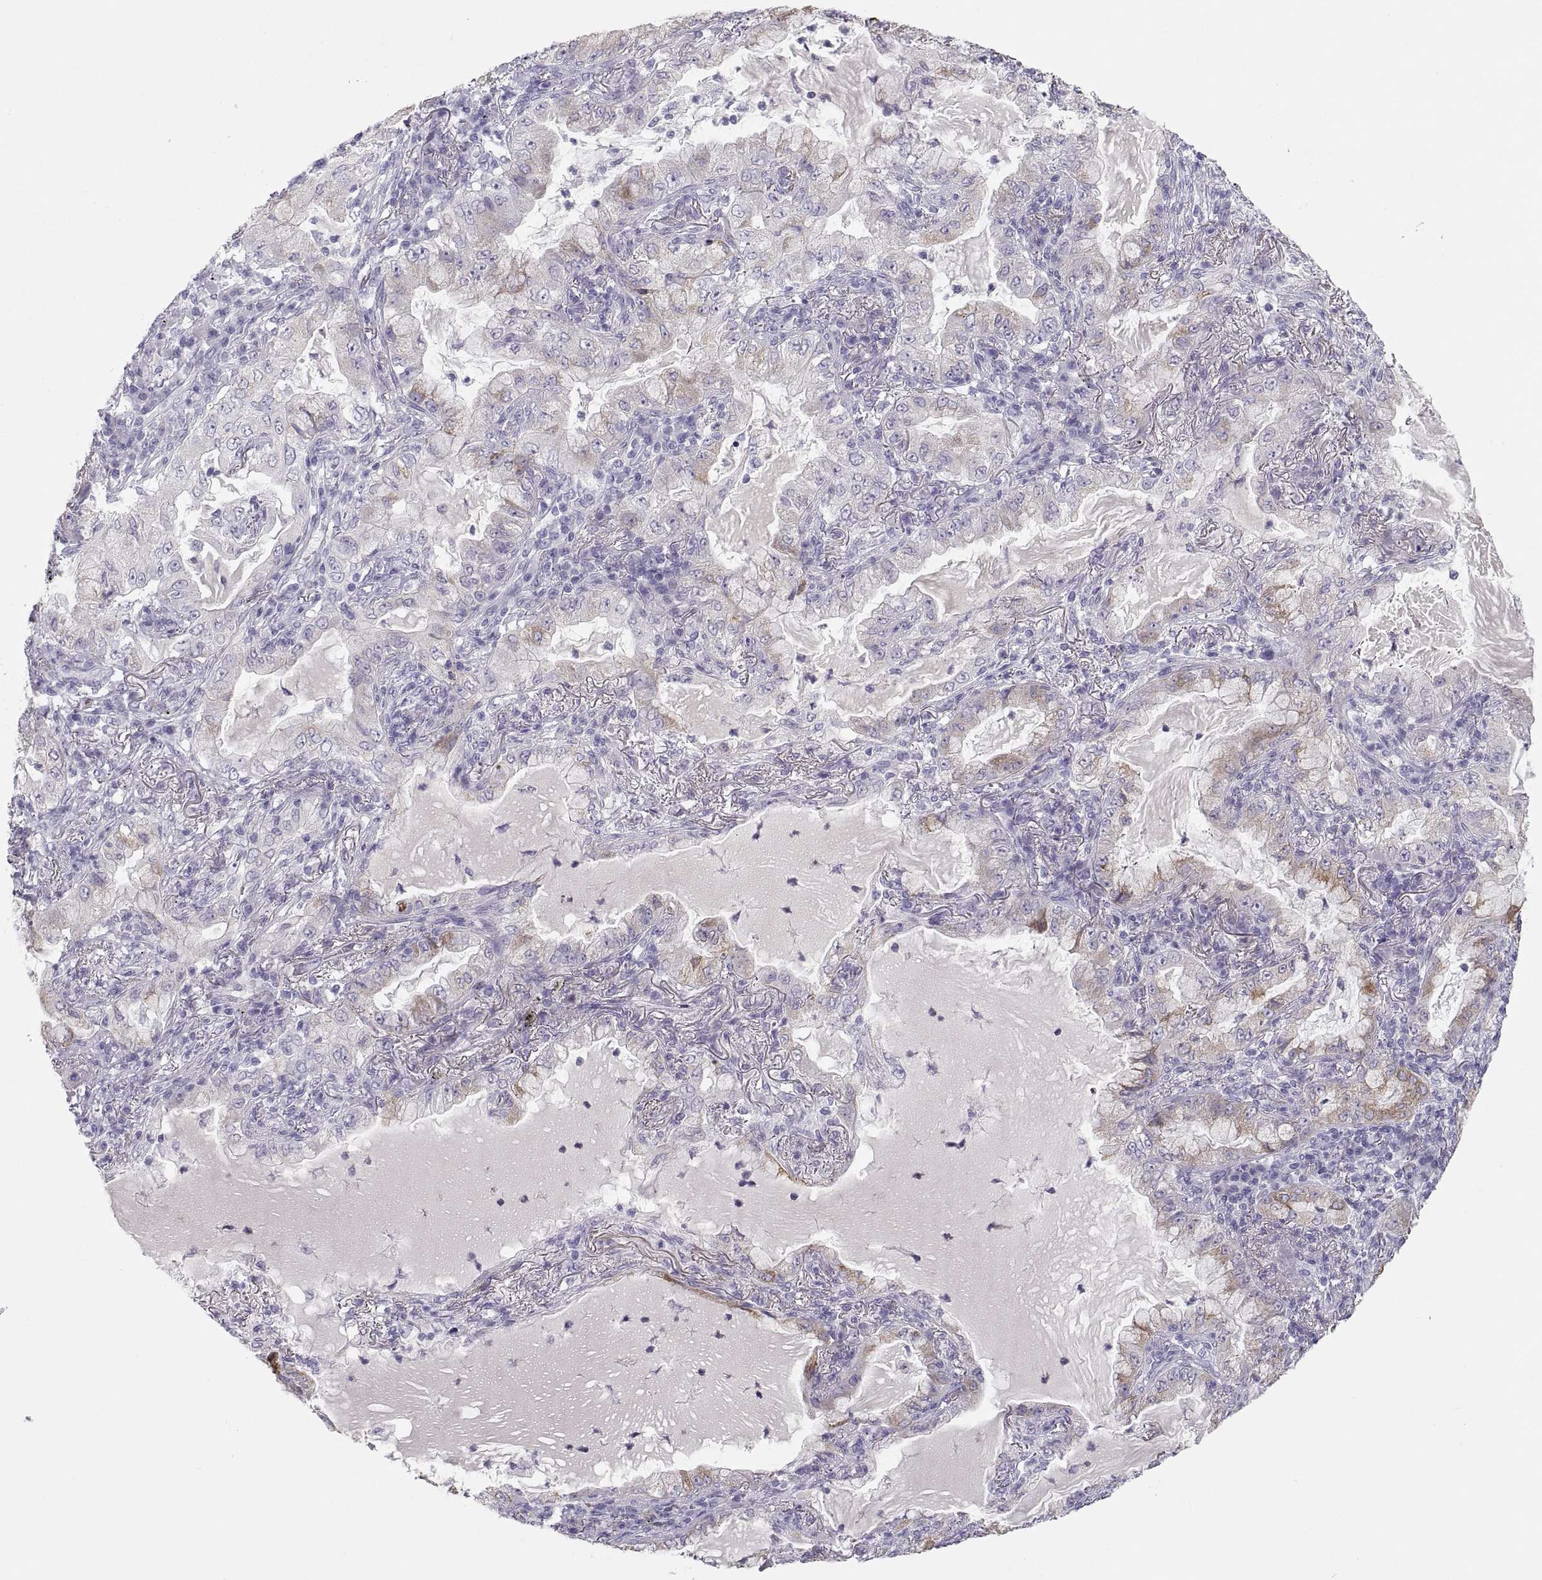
{"staining": {"intensity": "negative", "quantity": "none", "location": "none"}, "tissue": "lung cancer", "cell_type": "Tumor cells", "image_type": "cancer", "snomed": [{"axis": "morphology", "description": "Adenocarcinoma, NOS"}, {"axis": "topography", "description": "Lung"}], "caption": "Immunohistochemical staining of human lung cancer reveals no significant staining in tumor cells.", "gene": "MAGEB2", "patient": {"sex": "female", "age": 73}}